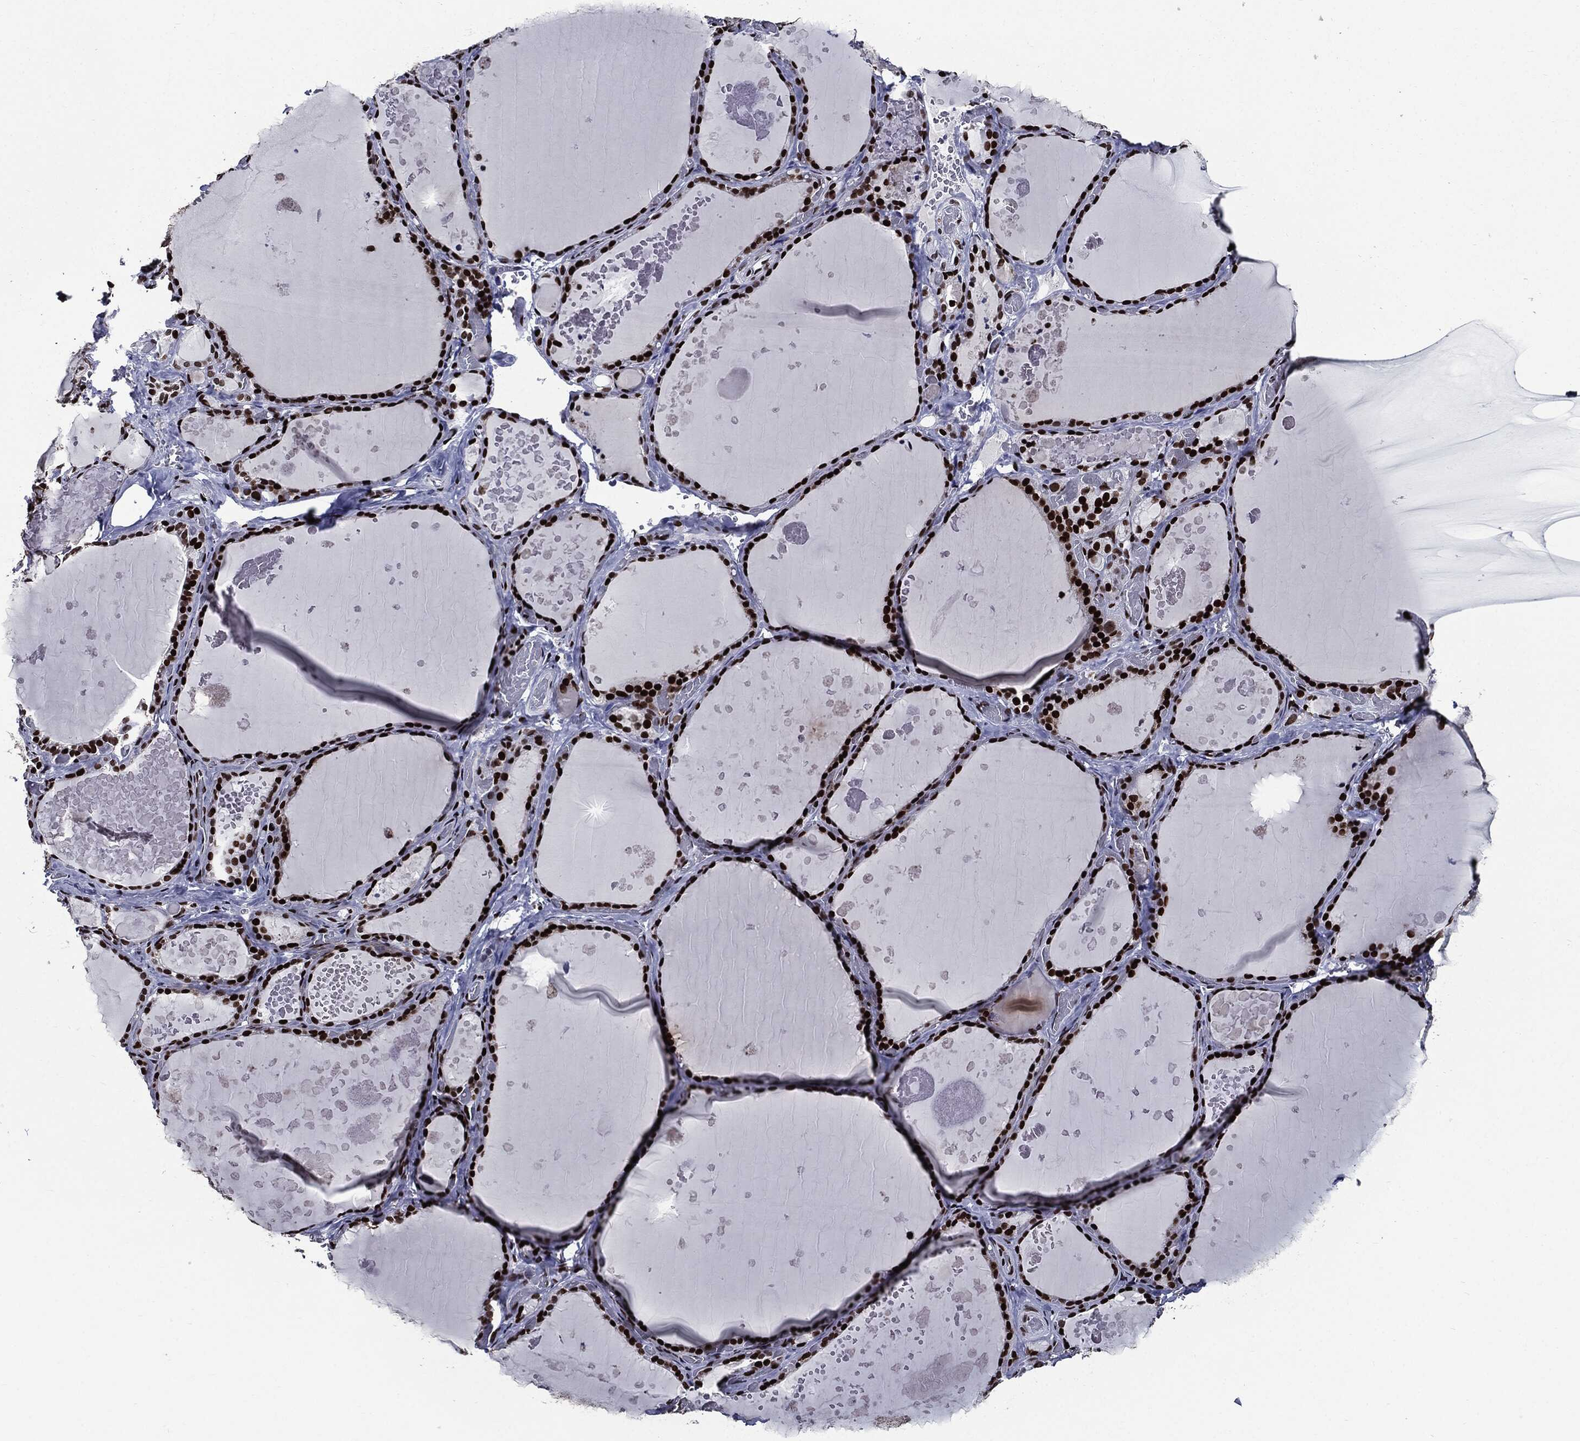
{"staining": {"intensity": "strong", "quantity": ">75%", "location": "nuclear"}, "tissue": "thyroid gland", "cell_type": "Glandular cells", "image_type": "normal", "snomed": [{"axis": "morphology", "description": "Normal tissue, NOS"}, {"axis": "topography", "description": "Thyroid gland"}], "caption": "The micrograph shows immunohistochemical staining of normal thyroid gland. There is strong nuclear positivity is present in approximately >75% of glandular cells. (Brightfield microscopy of DAB IHC at high magnification).", "gene": "ZFP91", "patient": {"sex": "female", "age": 56}}